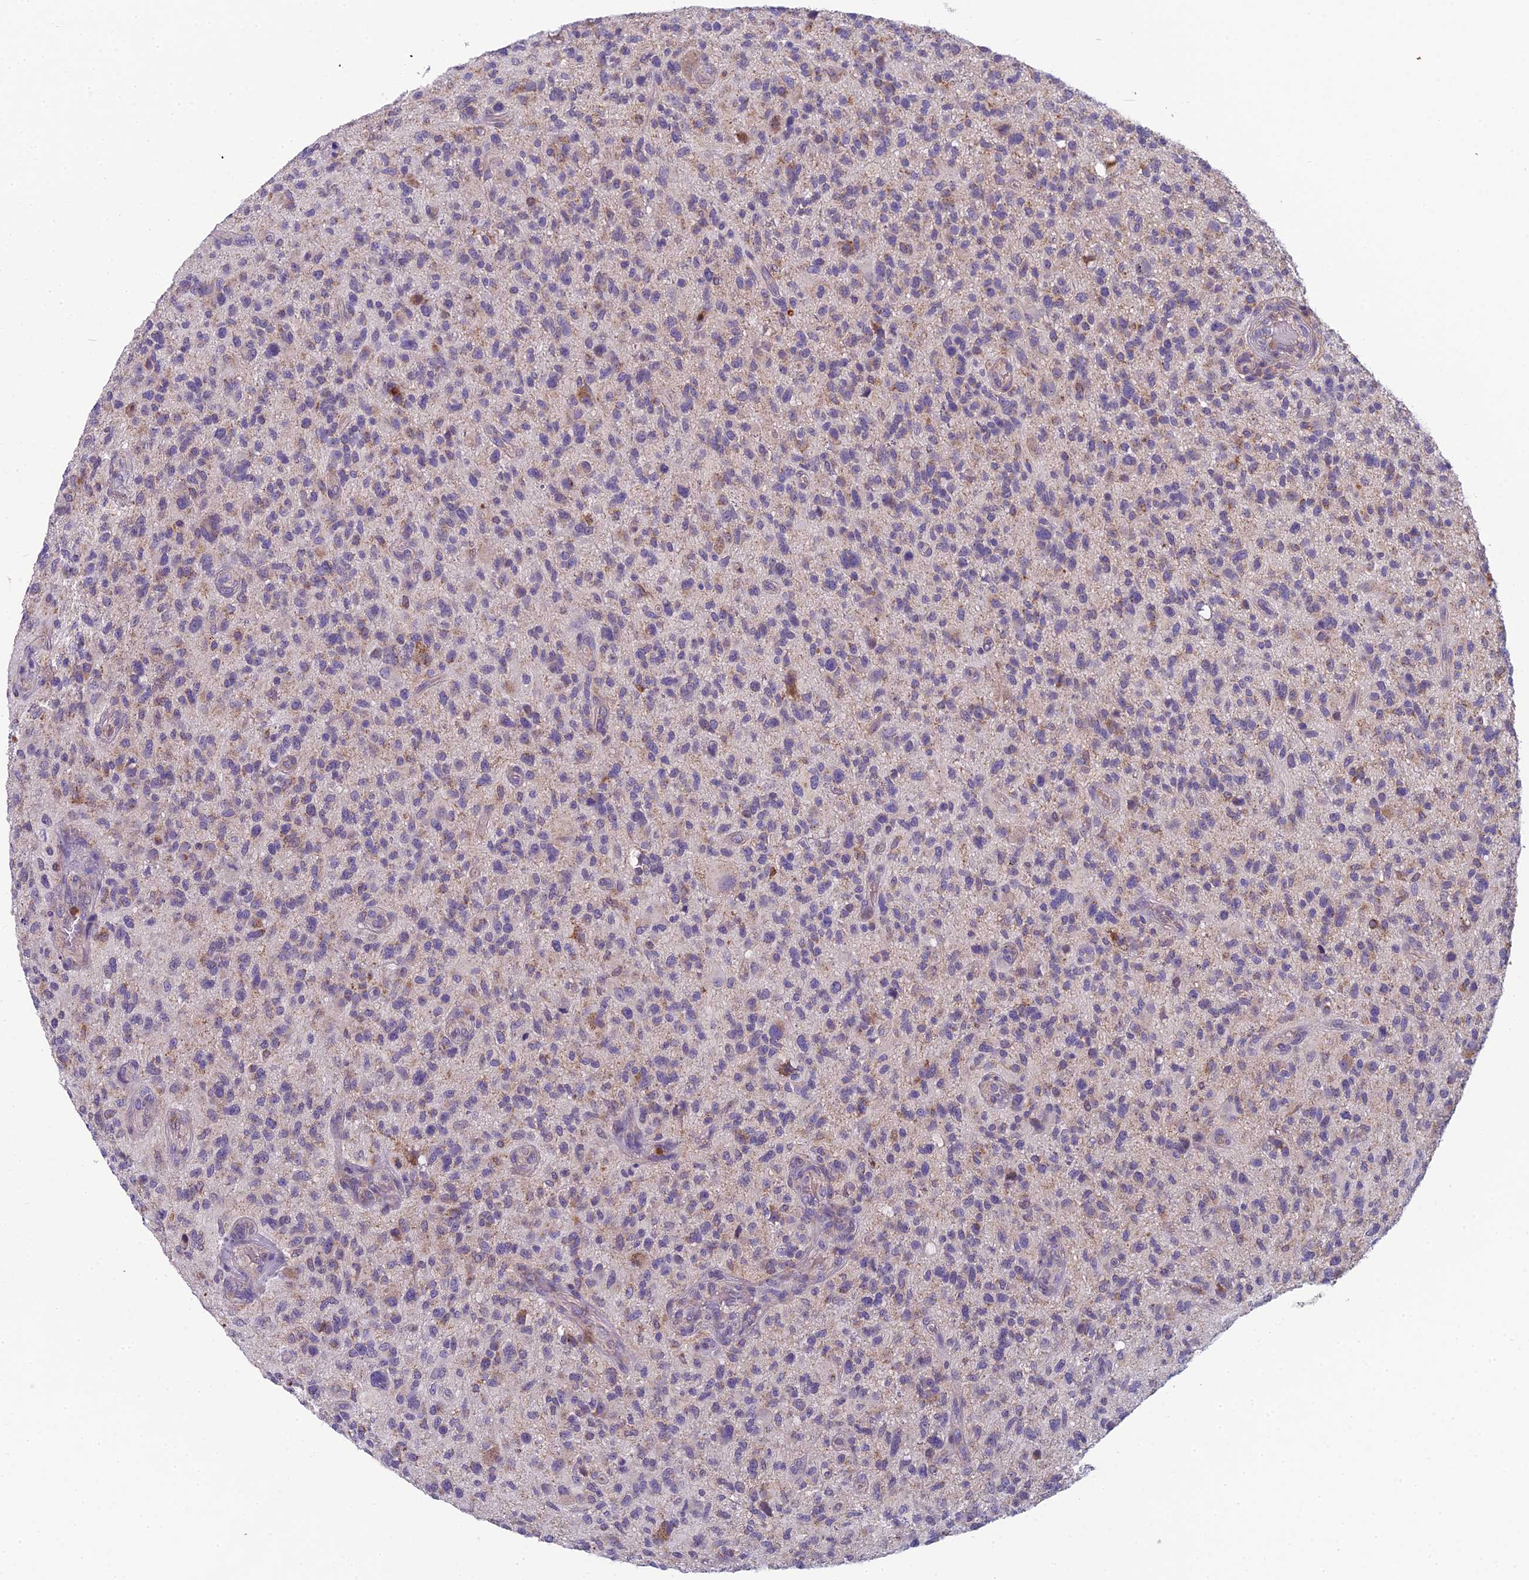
{"staining": {"intensity": "weak", "quantity": "<25%", "location": "cytoplasmic/membranous"}, "tissue": "glioma", "cell_type": "Tumor cells", "image_type": "cancer", "snomed": [{"axis": "morphology", "description": "Glioma, malignant, High grade"}, {"axis": "topography", "description": "Brain"}], "caption": "Glioma was stained to show a protein in brown. There is no significant positivity in tumor cells.", "gene": "ENSG00000188897", "patient": {"sex": "male", "age": 47}}